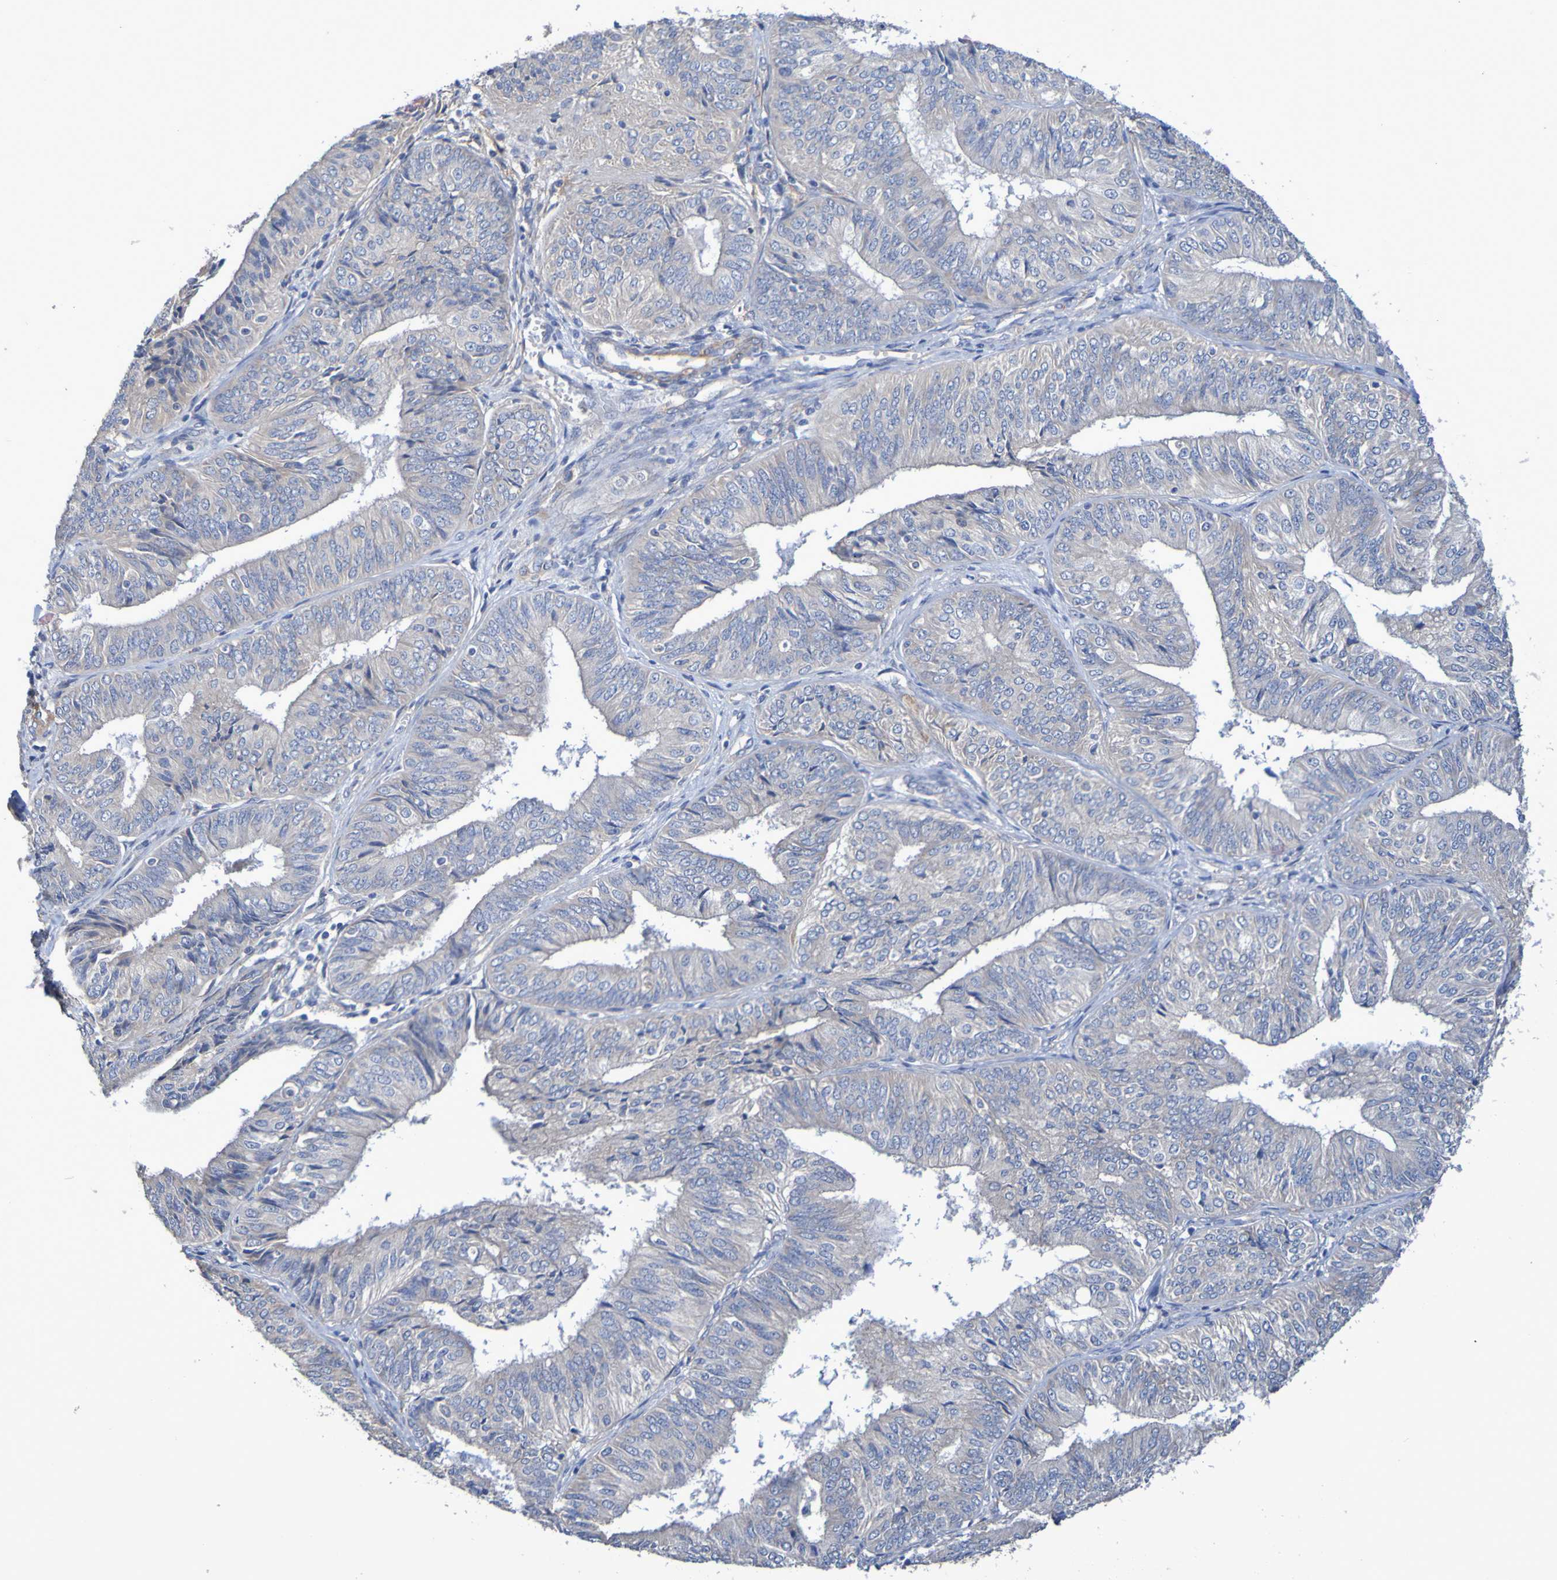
{"staining": {"intensity": "weak", "quantity": "25%-75%", "location": "cytoplasmic/membranous"}, "tissue": "endometrial cancer", "cell_type": "Tumor cells", "image_type": "cancer", "snomed": [{"axis": "morphology", "description": "Adenocarcinoma, NOS"}, {"axis": "topography", "description": "Endometrium"}], "caption": "A photomicrograph showing weak cytoplasmic/membranous expression in approximately 25%-75% of tumor cells in endometrial cancer (adenocarcinoma), as visualized by brown immunohistochemical staining.", "gene": "SRPRB", "patient": {"sex": "female", "age": 58}}